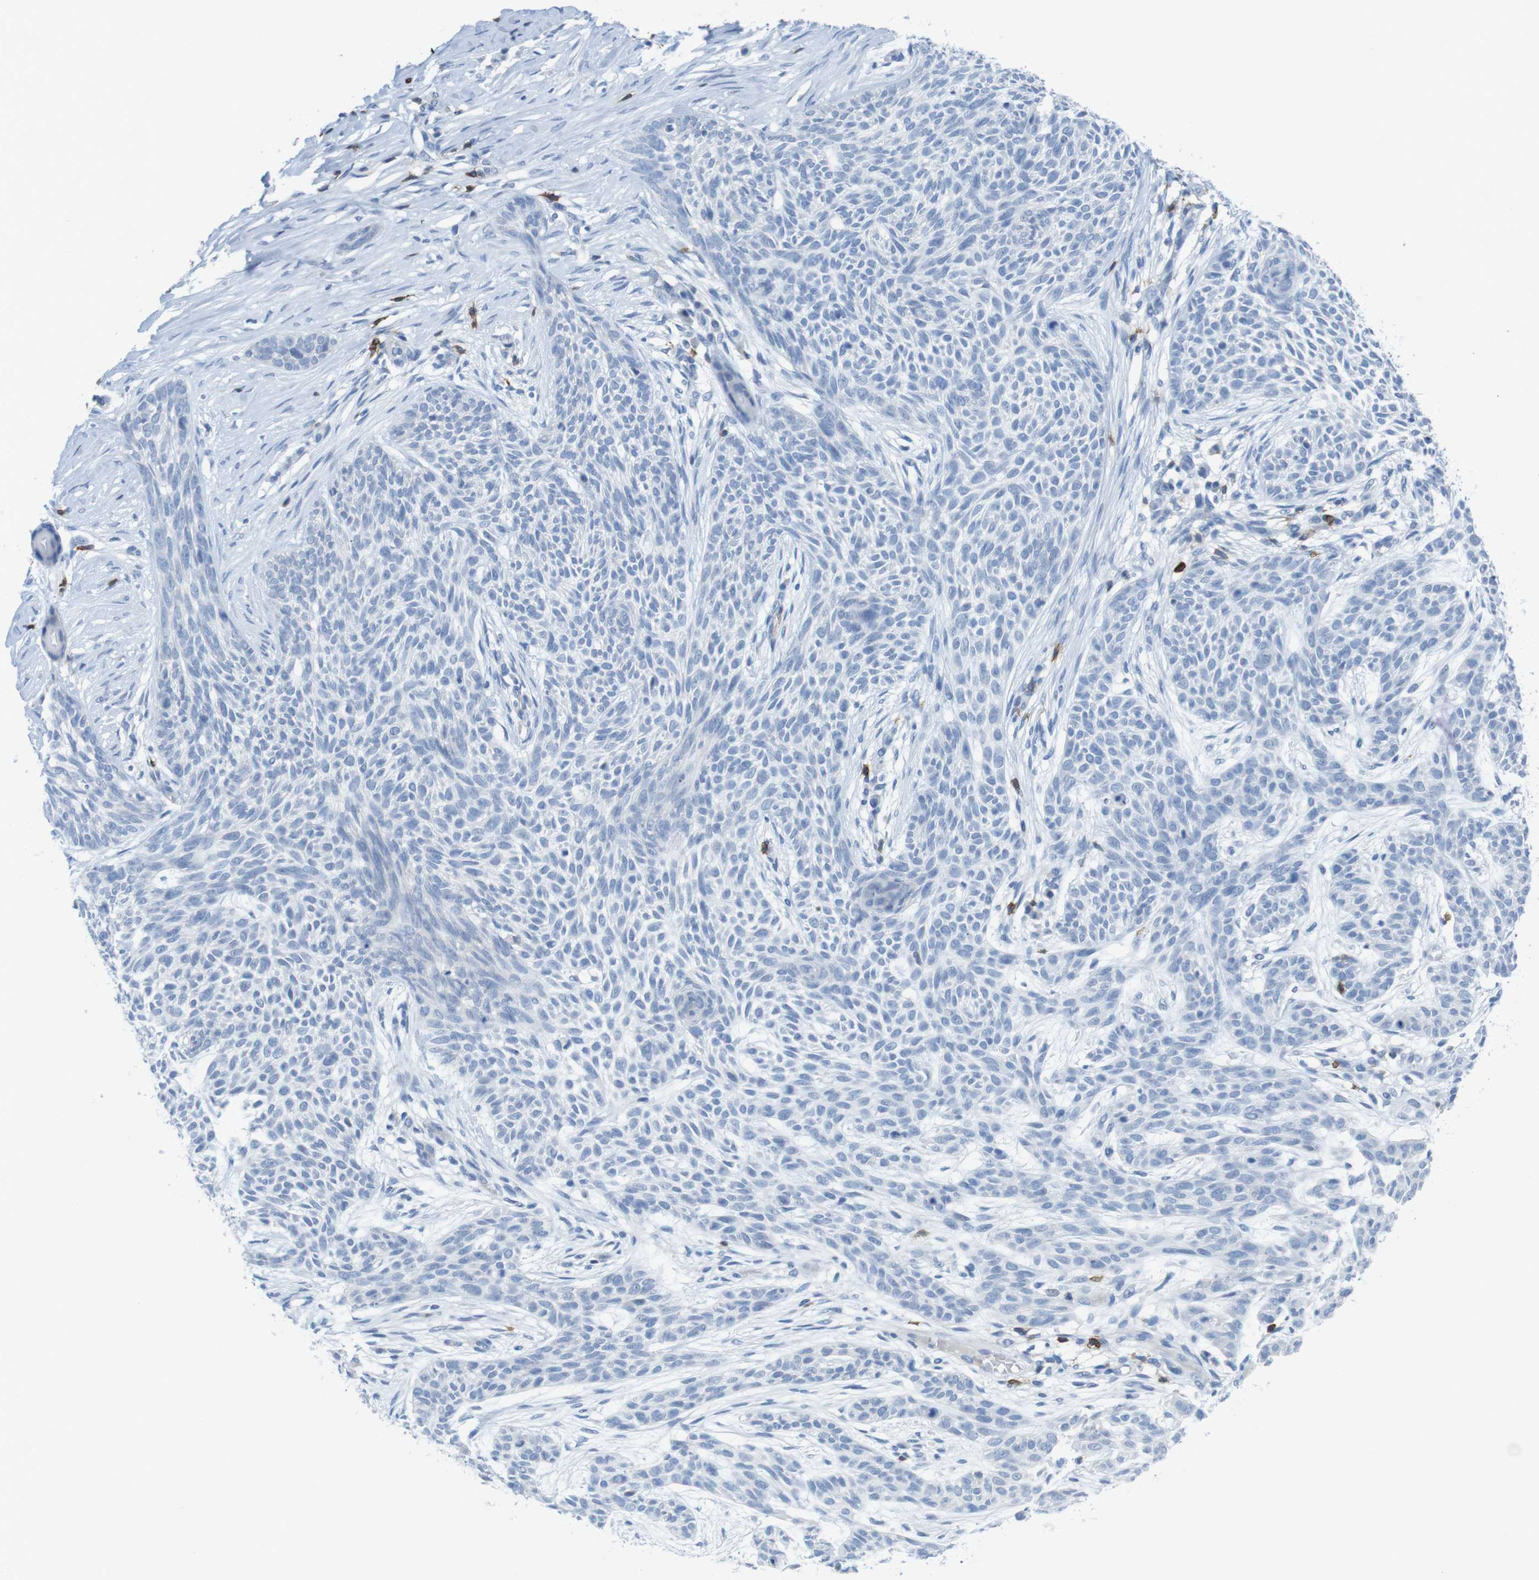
{"staining": {"intensity": "negative", "quantity": "none", "location": "none"}, "tissue": "skin cancer", "cell_type": "Tumor cells", "image_type": "cancer", "snomed": [{"axis": "morphology", "description": "Basal cell carcinoma"}, {"axis": "topography", "description": "Skin"}], "caption": "Immunohistochemistry (IHC) histopathology image of basal cell carcinoma (skin) stained for a protein (brown), which demonstrates no positivity in tumor cells. (DAB (3,3'-diaminobenzidine) immunohistochemistry, high magnification).", "gene": "CD5", "patient": {"sex": "female", "age": 59}}